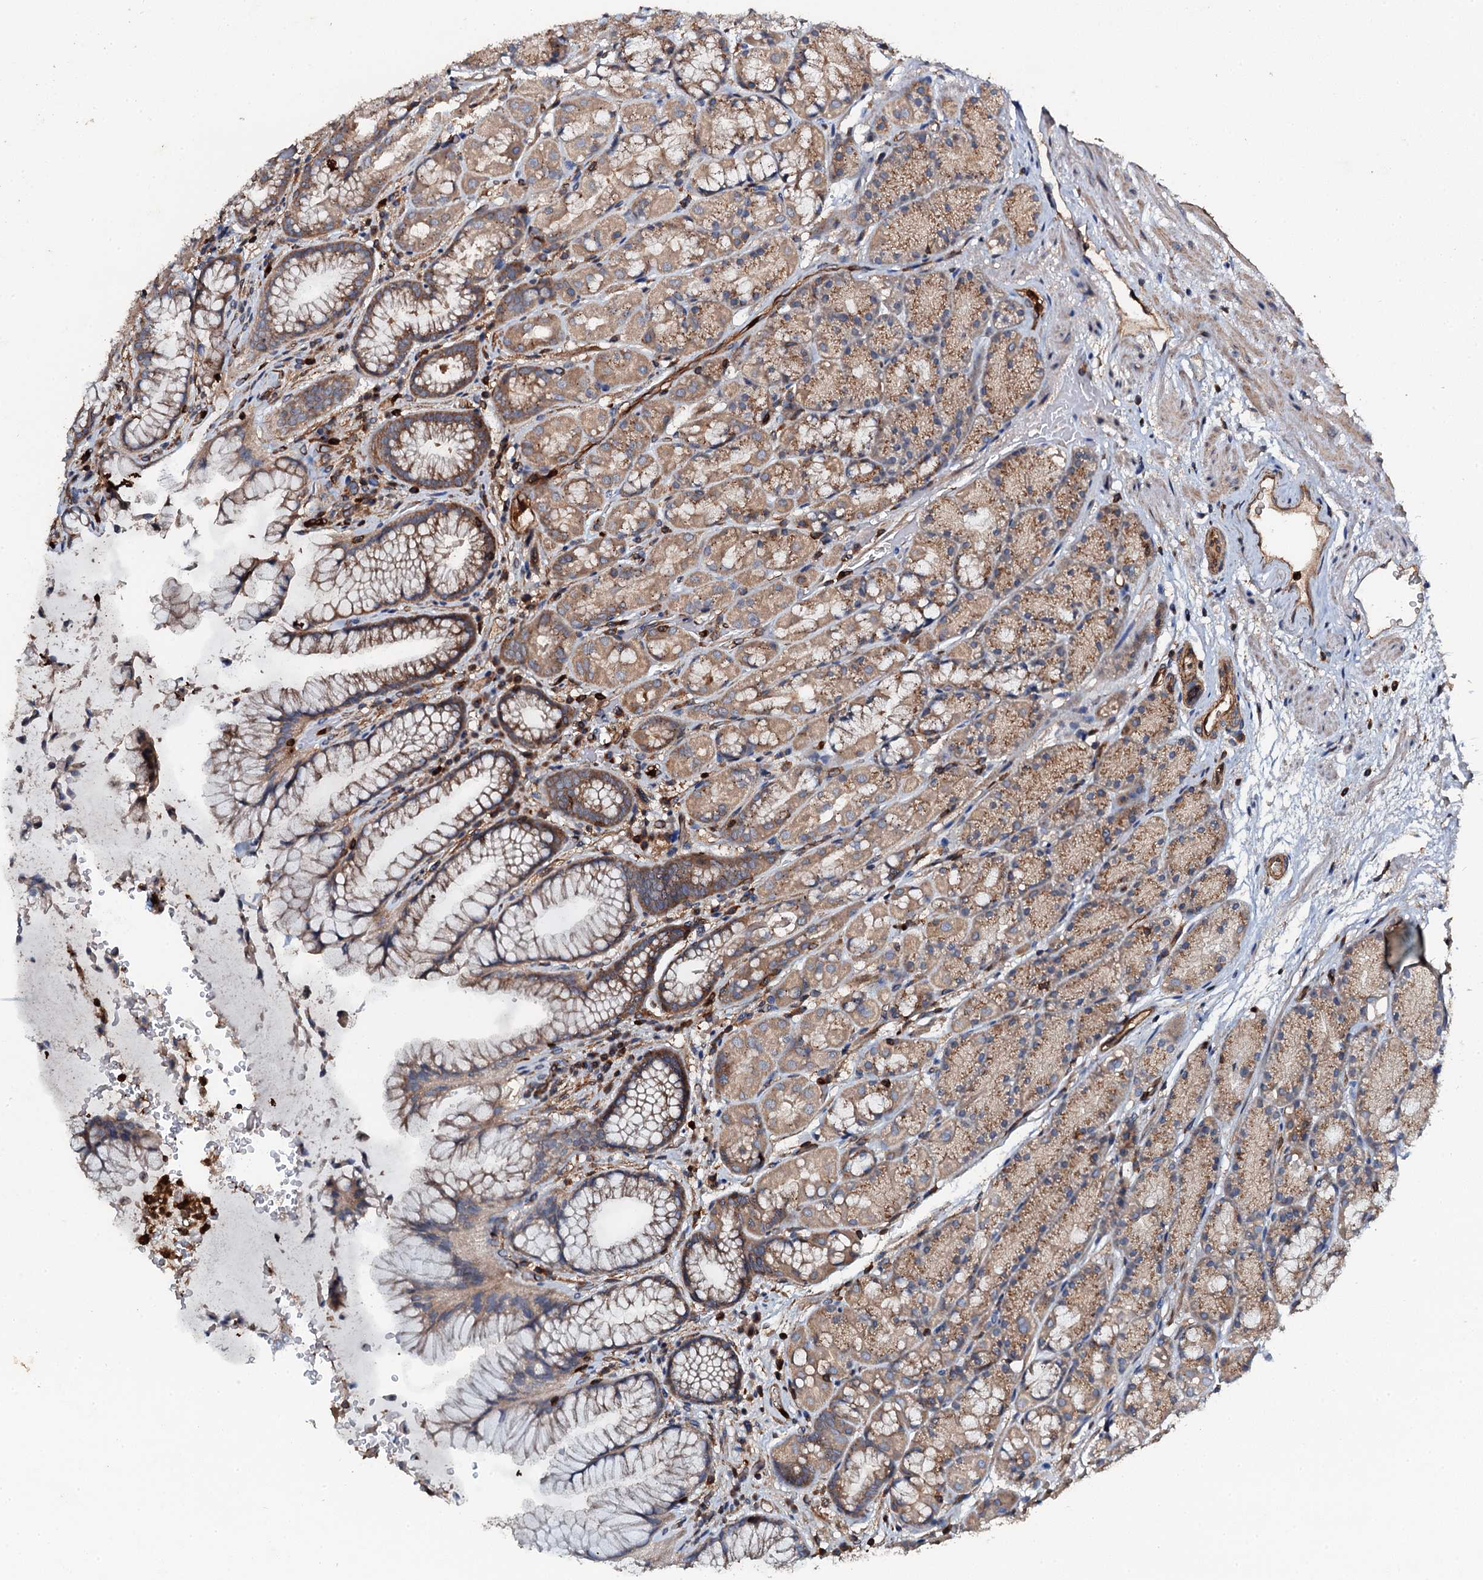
{"staining": {"intensity": "moderate", "quantity": ">75%", "location": "cytoplasmic/membranous"}, "tissue": "stomach", "cell_type": "Glandular cells", "image_type": "normal", "snomed": [{"axis": "morphology", "description": "Normal tissue, NOS"}, {"axis": "topography", "description": "Stomach"}], "caption": "Glandular cells exhibit medium levels of moderate cytoplasmic/membranous positivity in about >75% of cells in normal human stomach. (DAB = brown stain, brightfield microscopy at high magnification).", "gene": "GRK2", "patient": {"sex": "male", "age": 63}}